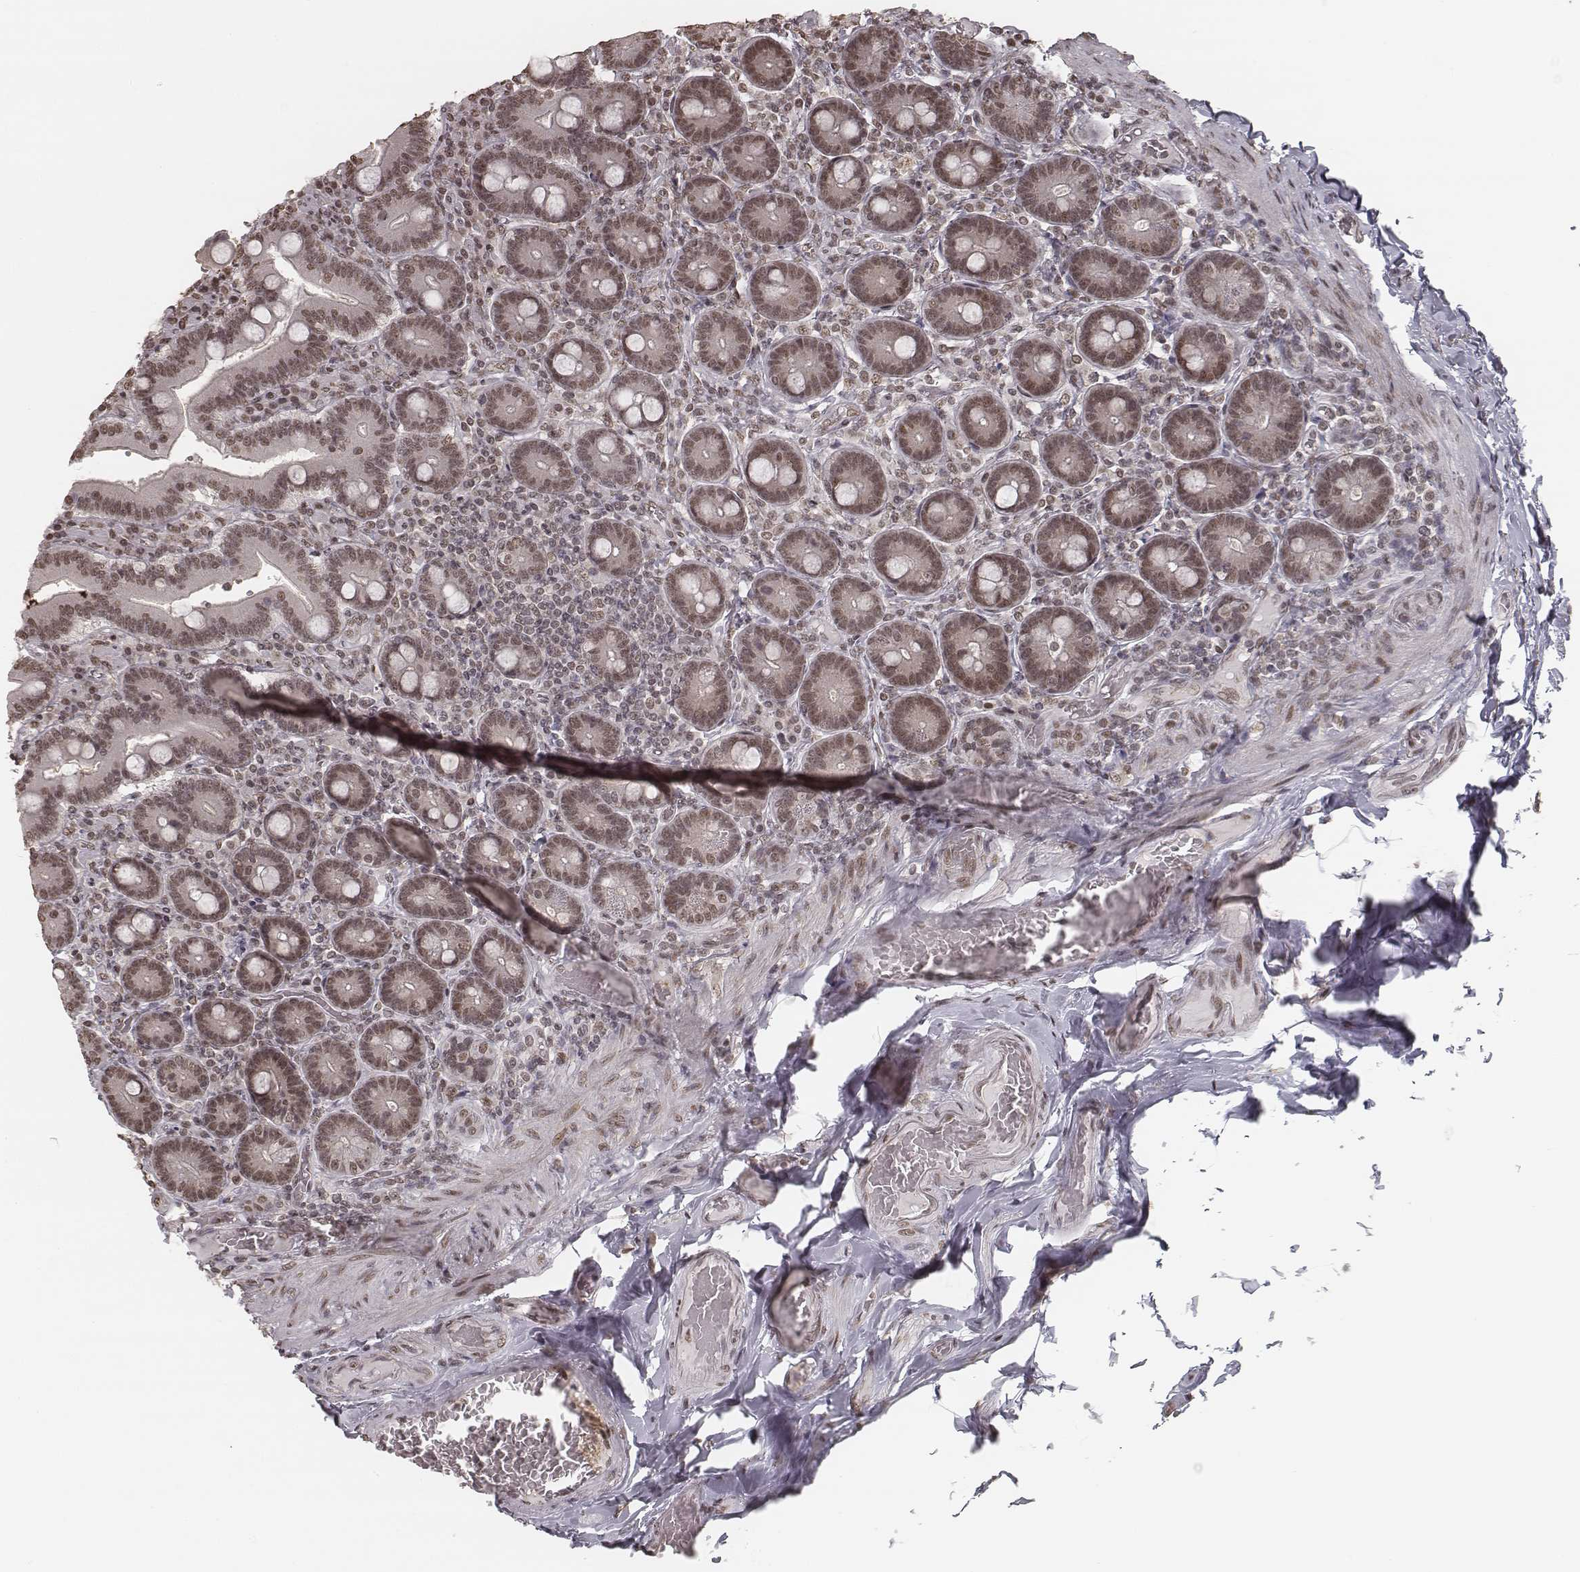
{"staining": {"intensity": "weak", "quantity": ">75%", "location": "nuclear"}, "tissue": "duodenum", "cell_type": "Glandular cells", "image_type": "normal", "snomed": [{"axis": "morphology", "description": "Normal tissue, NOS"}, {"axis": "topography", "description": "Duodenum"}], "caption": "Protein expression by IHC reveals weak nuclear positivity in about >75% of glandular cells in normal duodenum.", "gene": "HMGA2", "patient": {"sex": "female", "age": 62}}